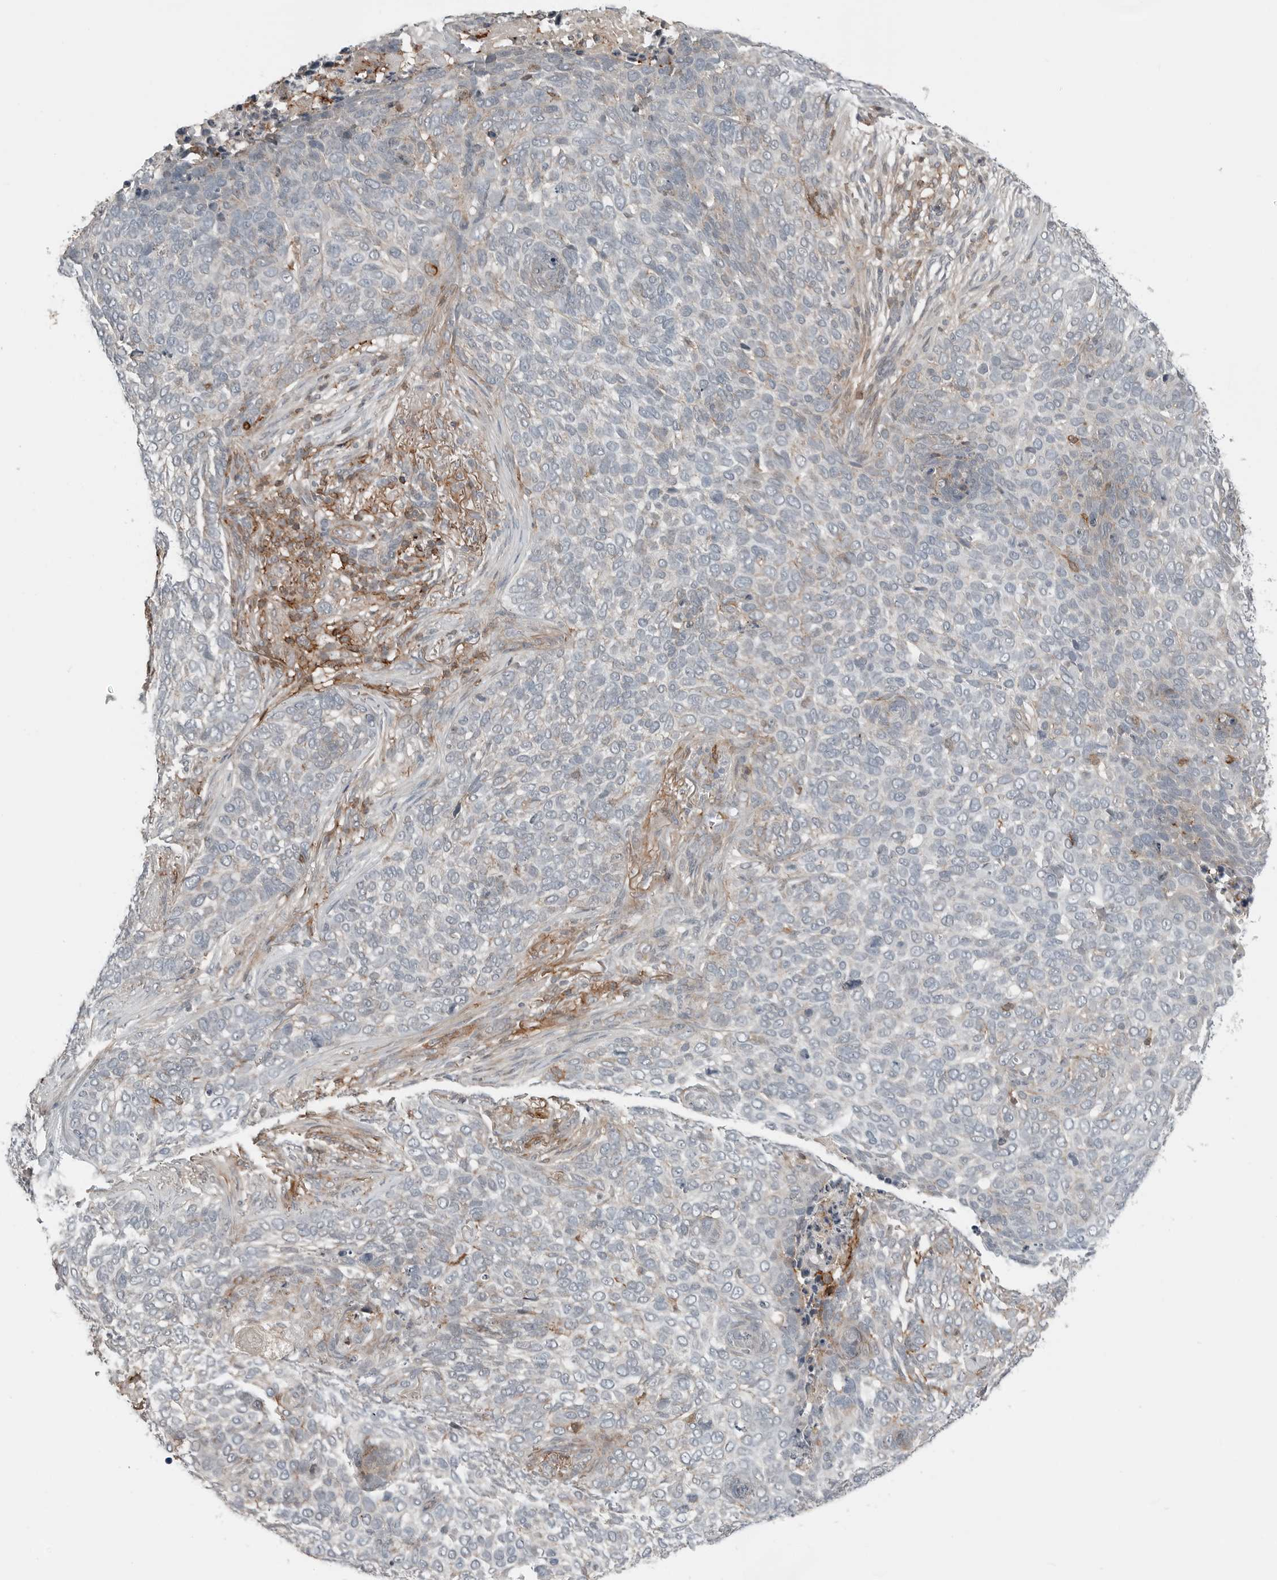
{"staining": {"intensity": "negative", "quantity": "none", "location": "none"}, "tissue": "skin cancer", "cell_type": "Tumor cells", "image_type": "cancer", "snomed": [{"axis": "morphology", "description": "Basal cell carcinoma"}, {"axis": "topography", "description": "Skin"}], "caption": "Tumor cells are negative for brown protein staining in basal cell carcinoma (skin).", "gene": "LEFTY2", "patient": {"sex": "female", "age": 64}}